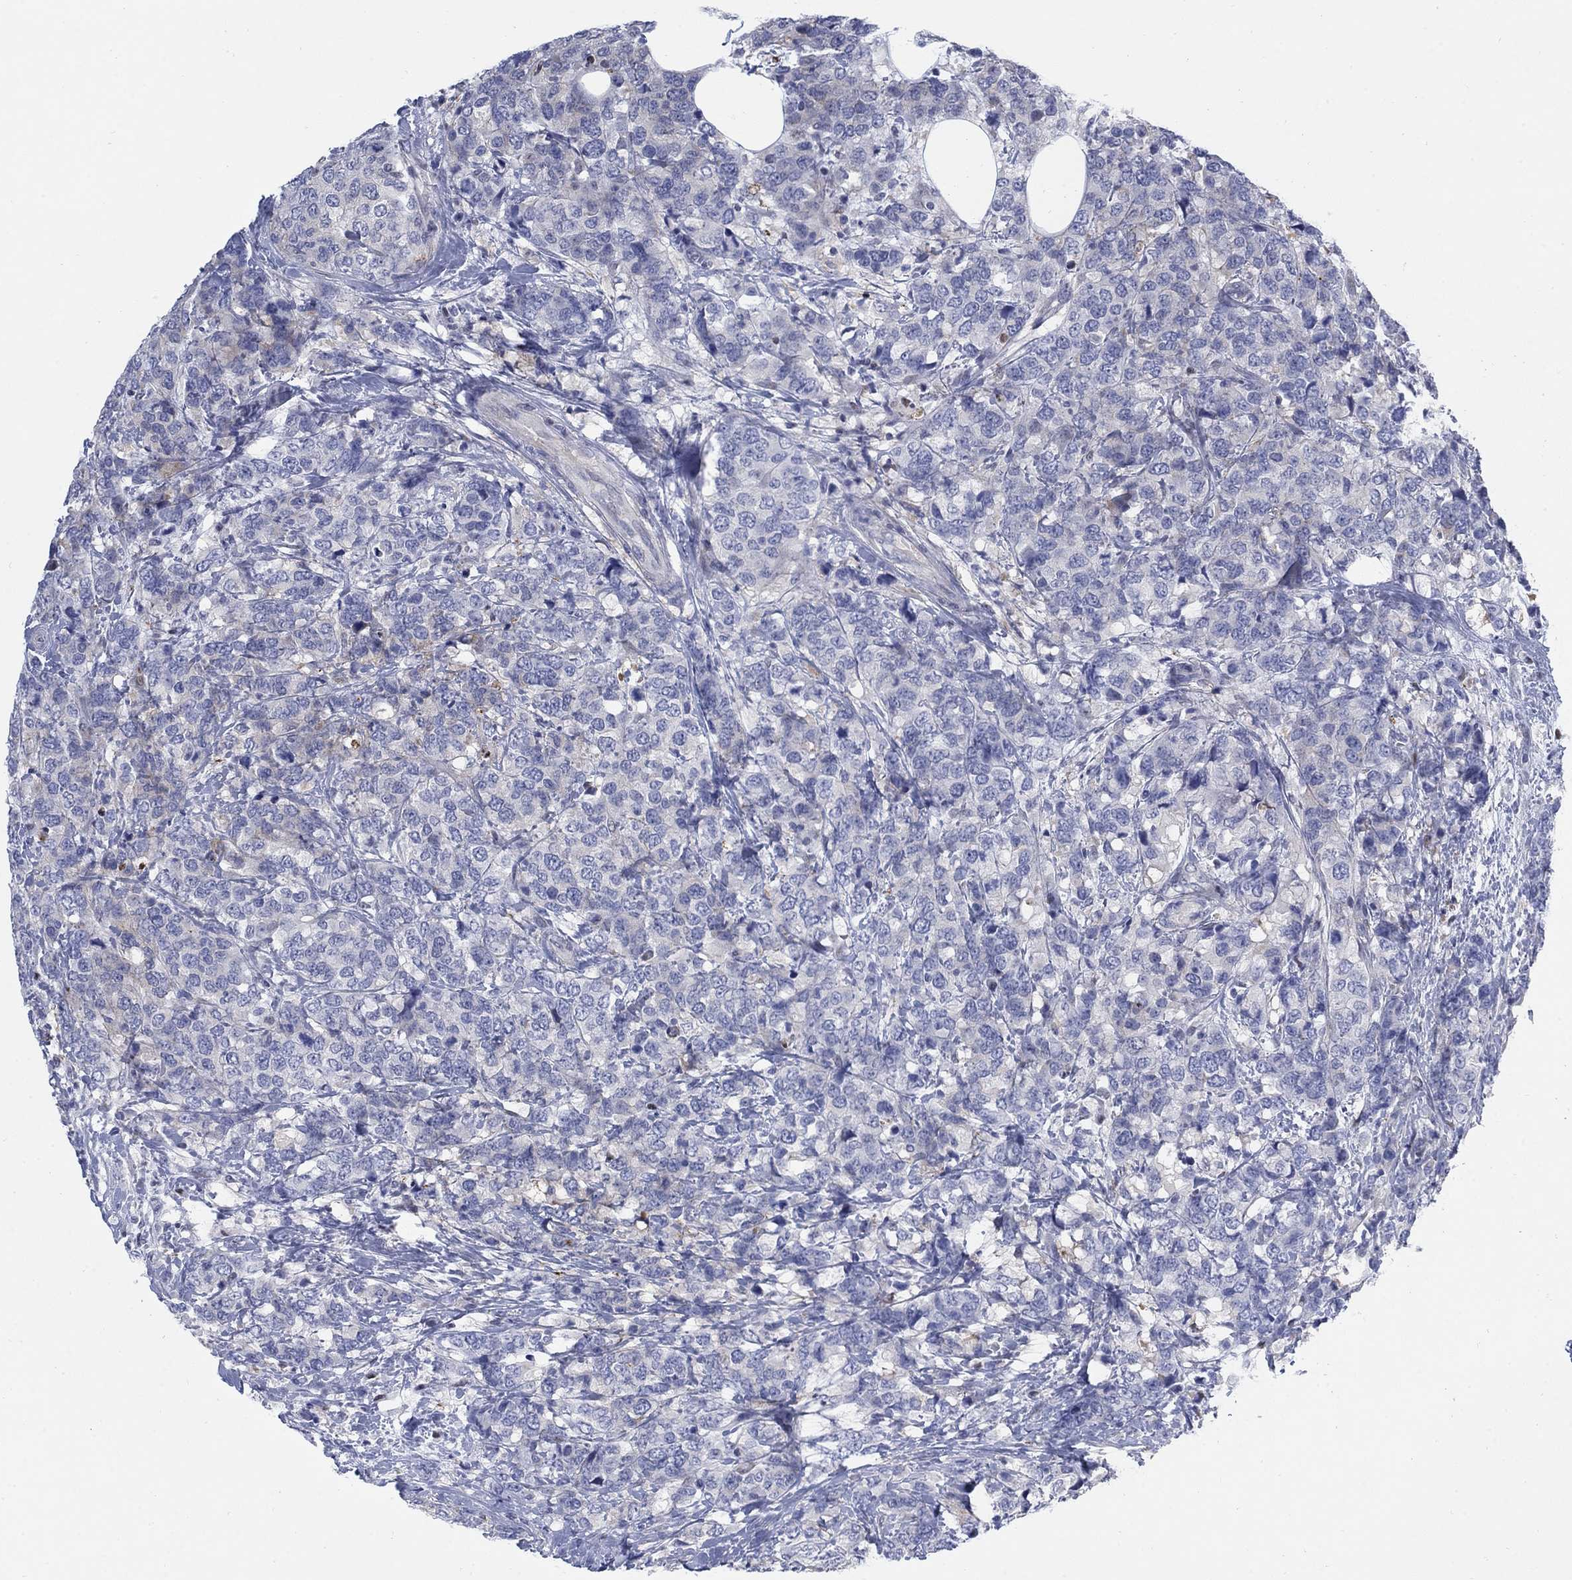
{"staining": {"intensity": "negative", "quantity": "none", "location": "none"}, "tissue": "breast cancer", "cell_type": "Tumor cells", "image_type": "cancer", "snomed": [{"axis": "morphology", "description": "Lobular carcinoma"}, {"axis": "topography", "description": "Breast"}], "caption": "An image of breast lobular carcinoma stained for a protein exhibits no brown staining in tumor cells. Brightfield microscopy of IHC stained with DAB (brown) and hematoxylin (blue), captured at high magnification.", "gene": "MYO3A", "patient": {"sex": "female", "age": 59}}